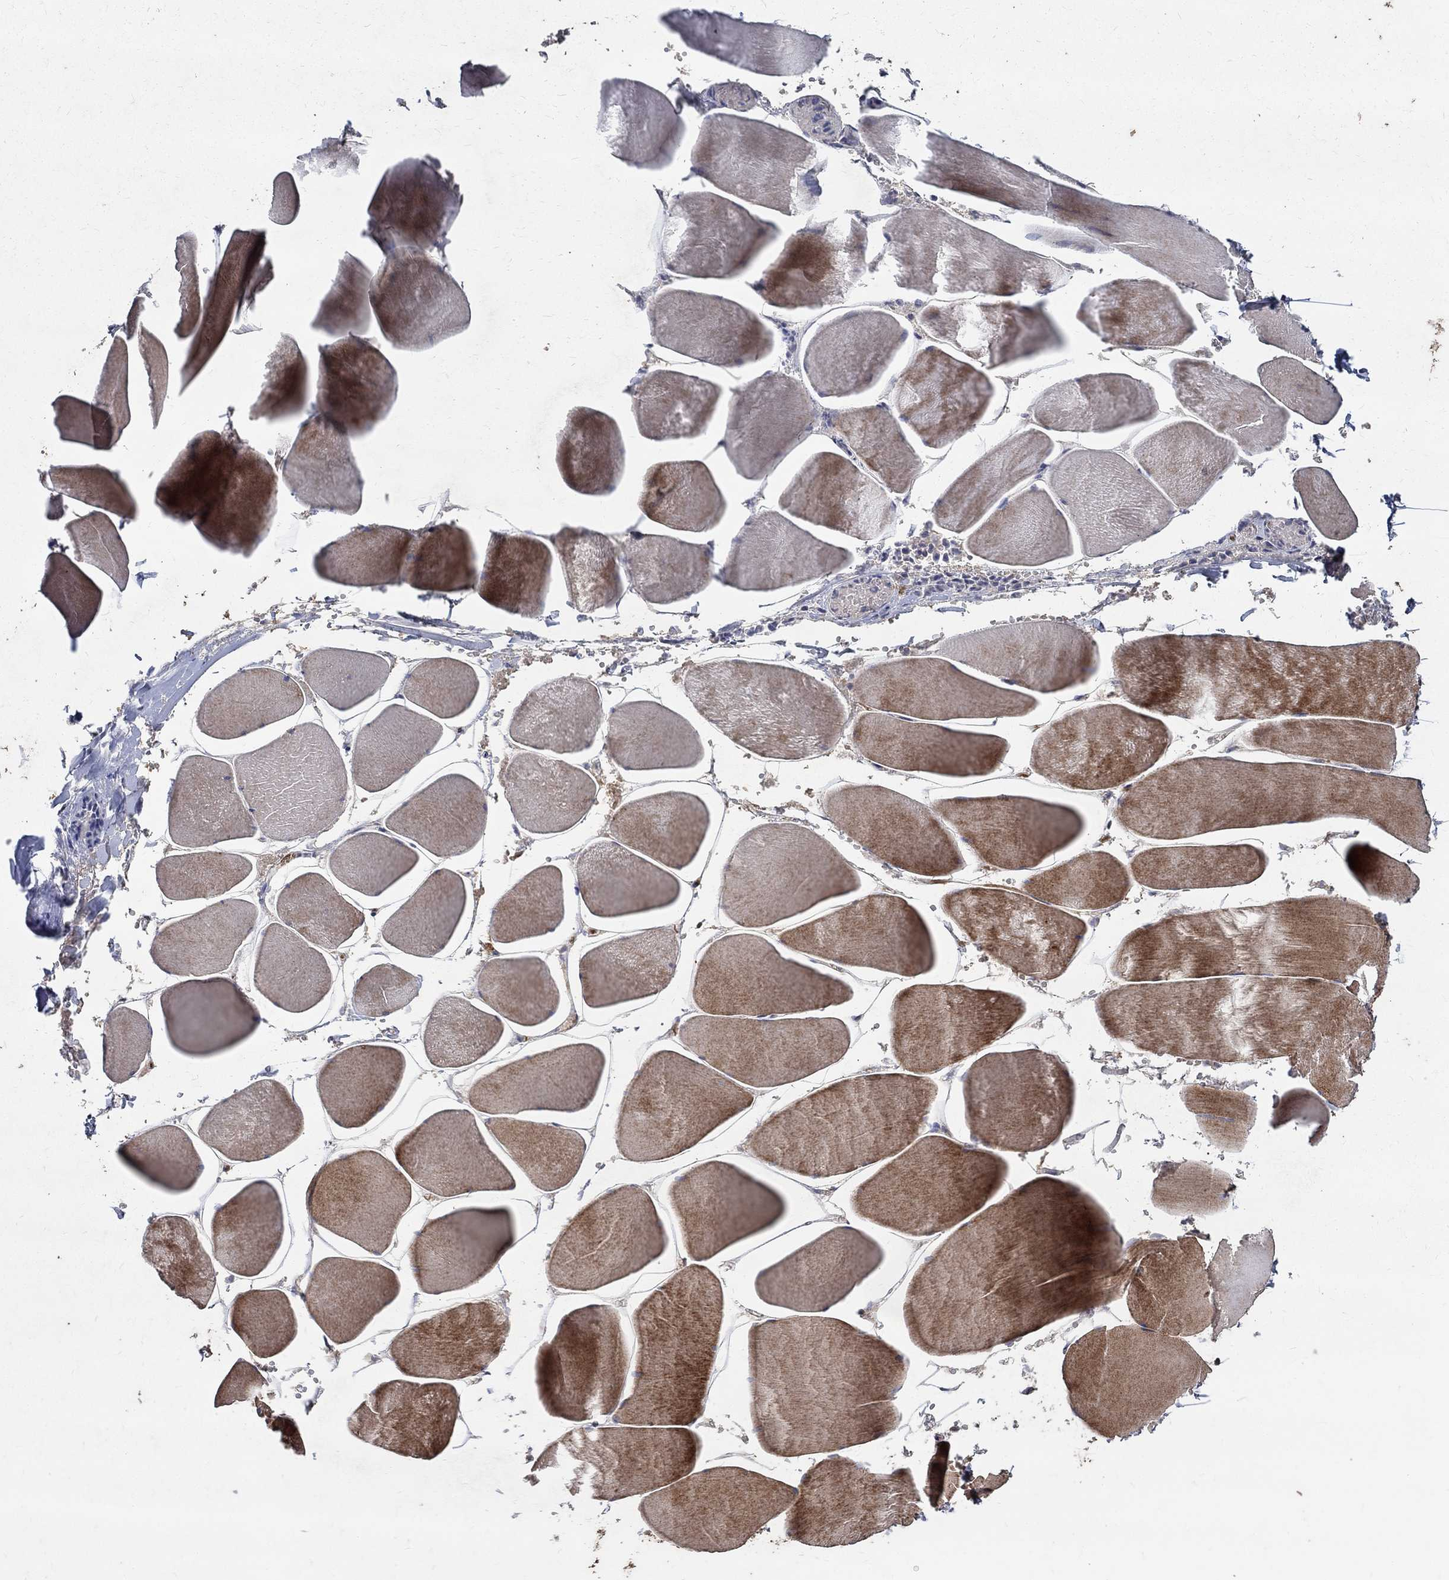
{"staining": {"intensity": "moderate", "quantity": ">75%", "location": "cytoplasmic/membranous"}, "tissue": "skeletal muscle", "cell_type": "Myocytes", "image_type": "normal", "snomed": [{"axis": "morphology", "description": "Normal tissue, NOS"}, {"axis": "morphology", "description": "Malignant melanoma, Metastatic site"}, {"axis": "topography", "description": "Skeletal muscle"}], "caption": "Immunohistochemistry photomicrograph of normal human skeletal muscle stained for a protein (brown), which reveals medium levels of moderate cytoplasmic/membranous expression in about >75% of myocytes.", "gene": "C17orf75", "patient": {"sex": "male", "age": 50}}